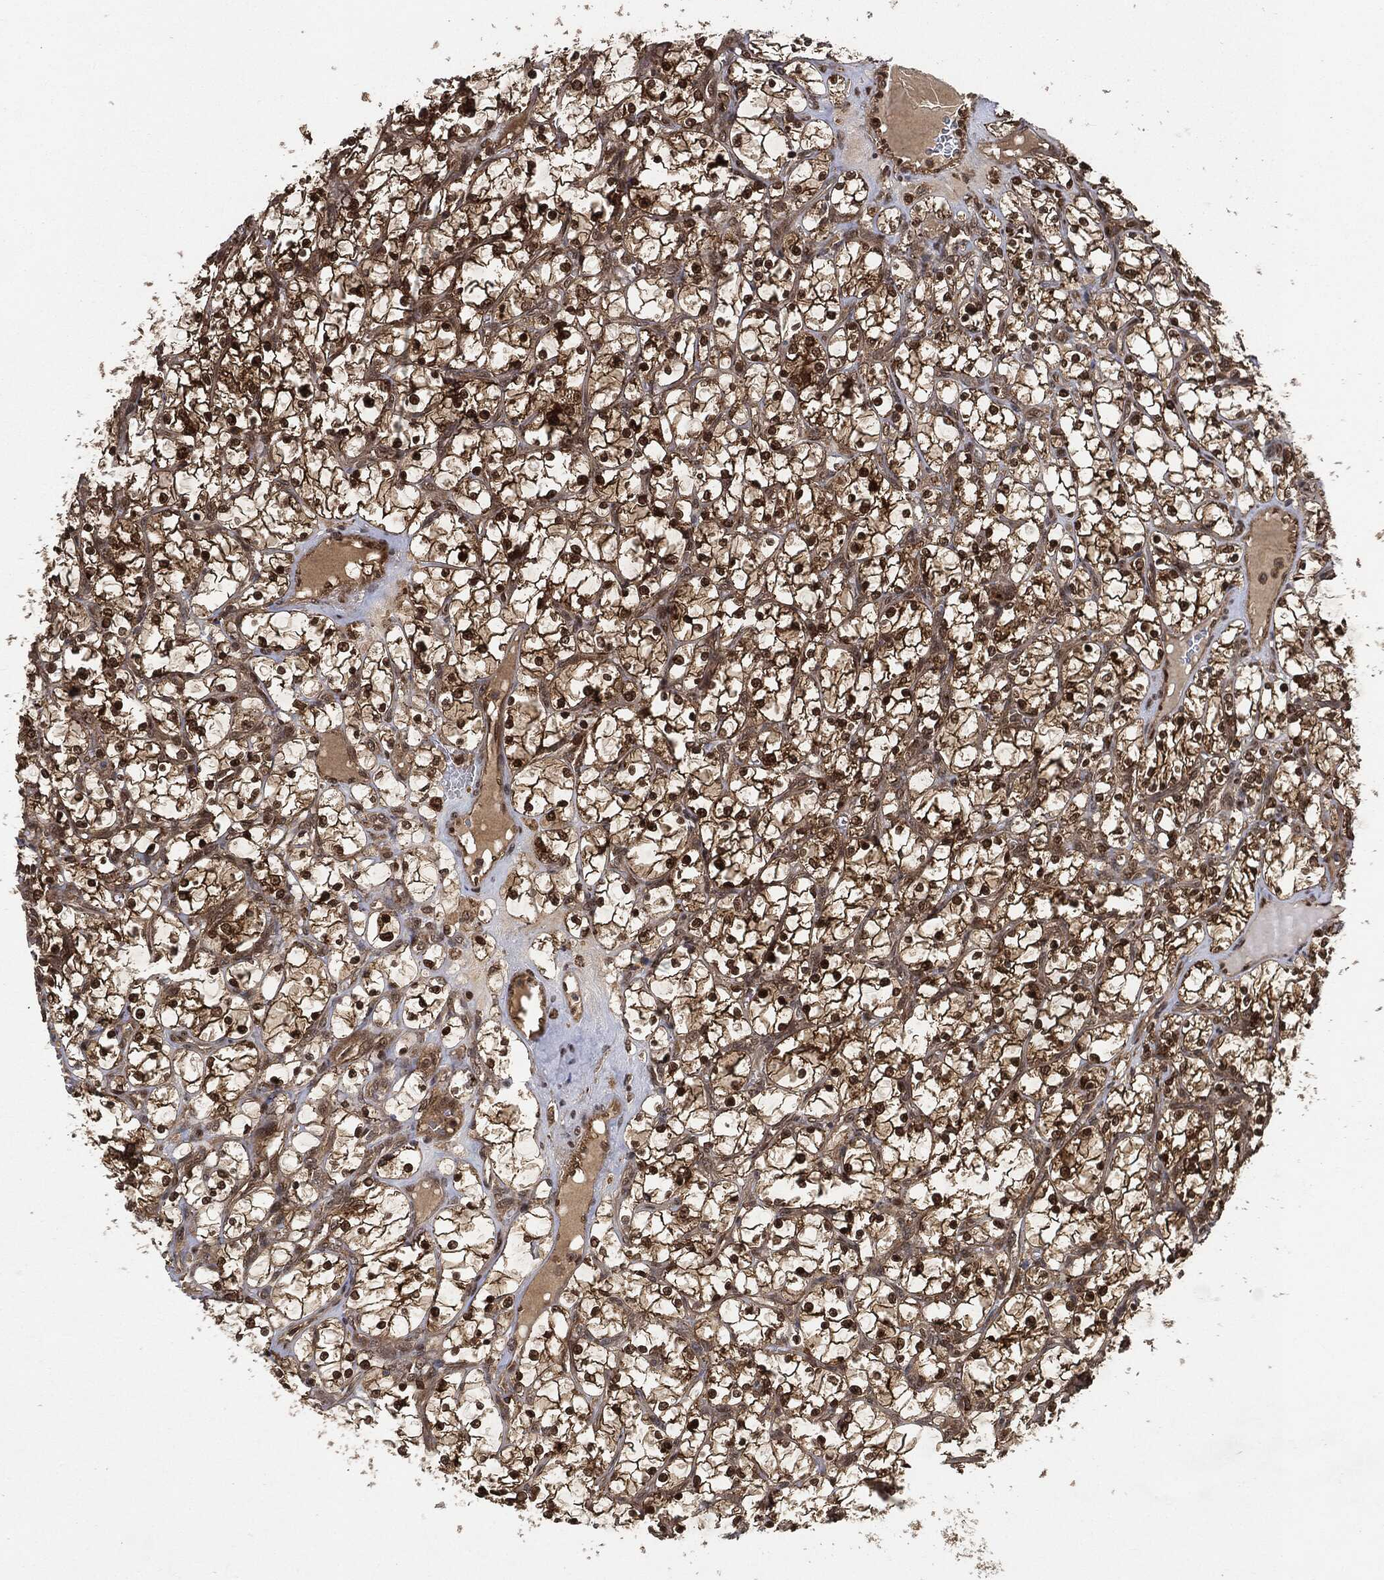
{"staining": {"intensity": "strong", "quantity": ">75%", "location": "cytoplasmic/membranous,nuclear"}, "tissue": "renal cancer", "cell_type": "Tumor cells", "image_type": "cancer", "snomed": [{"axis": "morphology", "description": "Adenocarcinoma, NOS"}, {"axis": "topography", "description": "Kidney"}], "caption": "About >75% of tumor cells in human renal adenocarcinoma display strong cytoplasmic/membranous and nuclear protein staining as visualized by brown immunohistochemical staining.", "gene": "CUTA", "patient": {"sex": "female", "age": 69}}